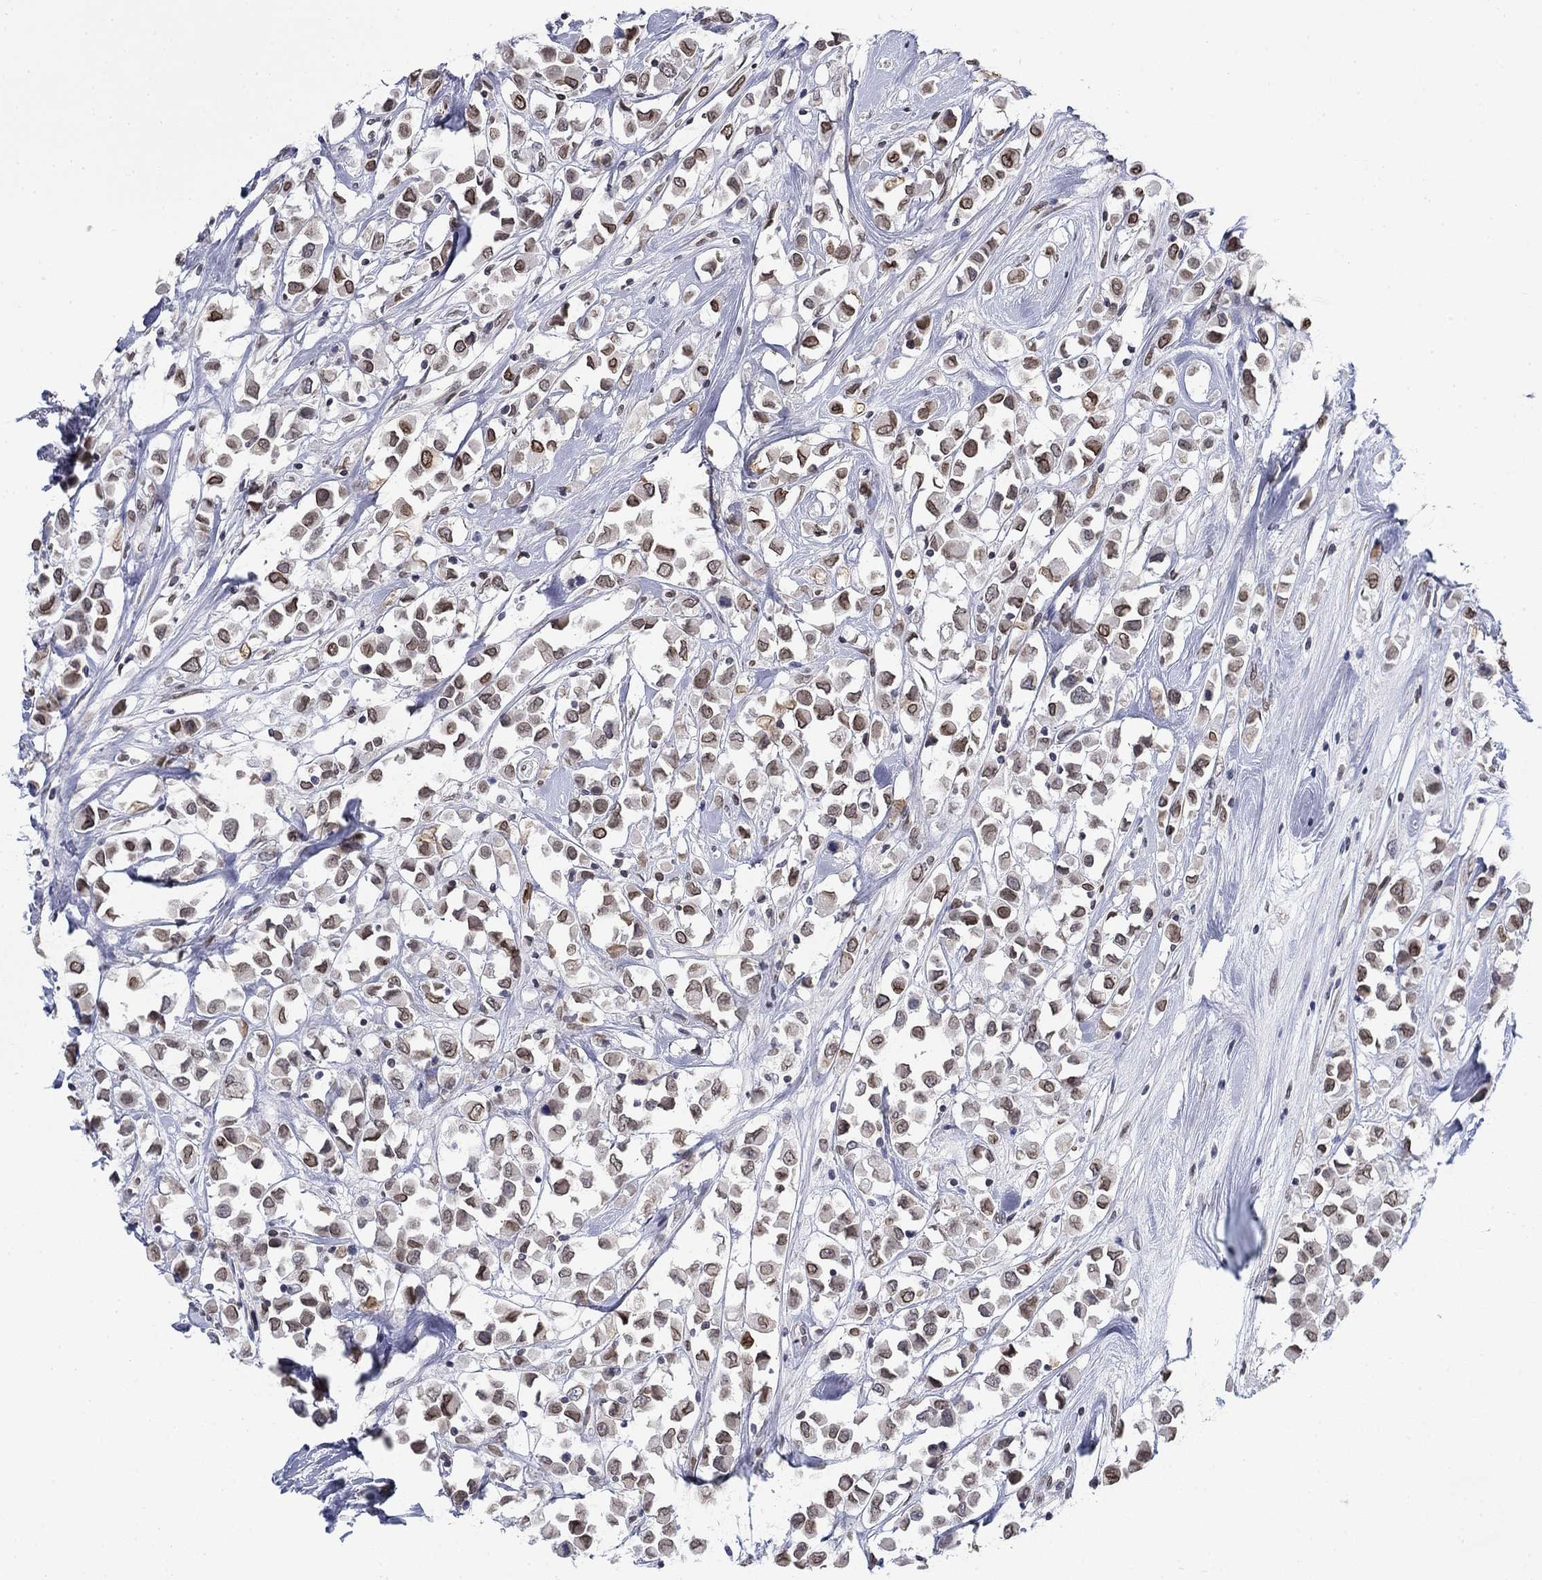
{"staining": {"intensity": "strong", "quantity": "25%-75%", "location": "cytoplasmic/membranous,nuclear"}, "tissue": "breast cancer", "cell_type": "Tumor cells", "image_type": "cancer", "snomed": [{"axis": "morphology", "description": "Duct carcinoma"}, {"axis": "topography", "description": "Breast"}], "caption": "Human breast intraductal carcinoma stained with a protein marker reveals strong staining in tumor cells.", "gene": "TOR1AIP1", "patient": {"sex": "female", "age": 61}}